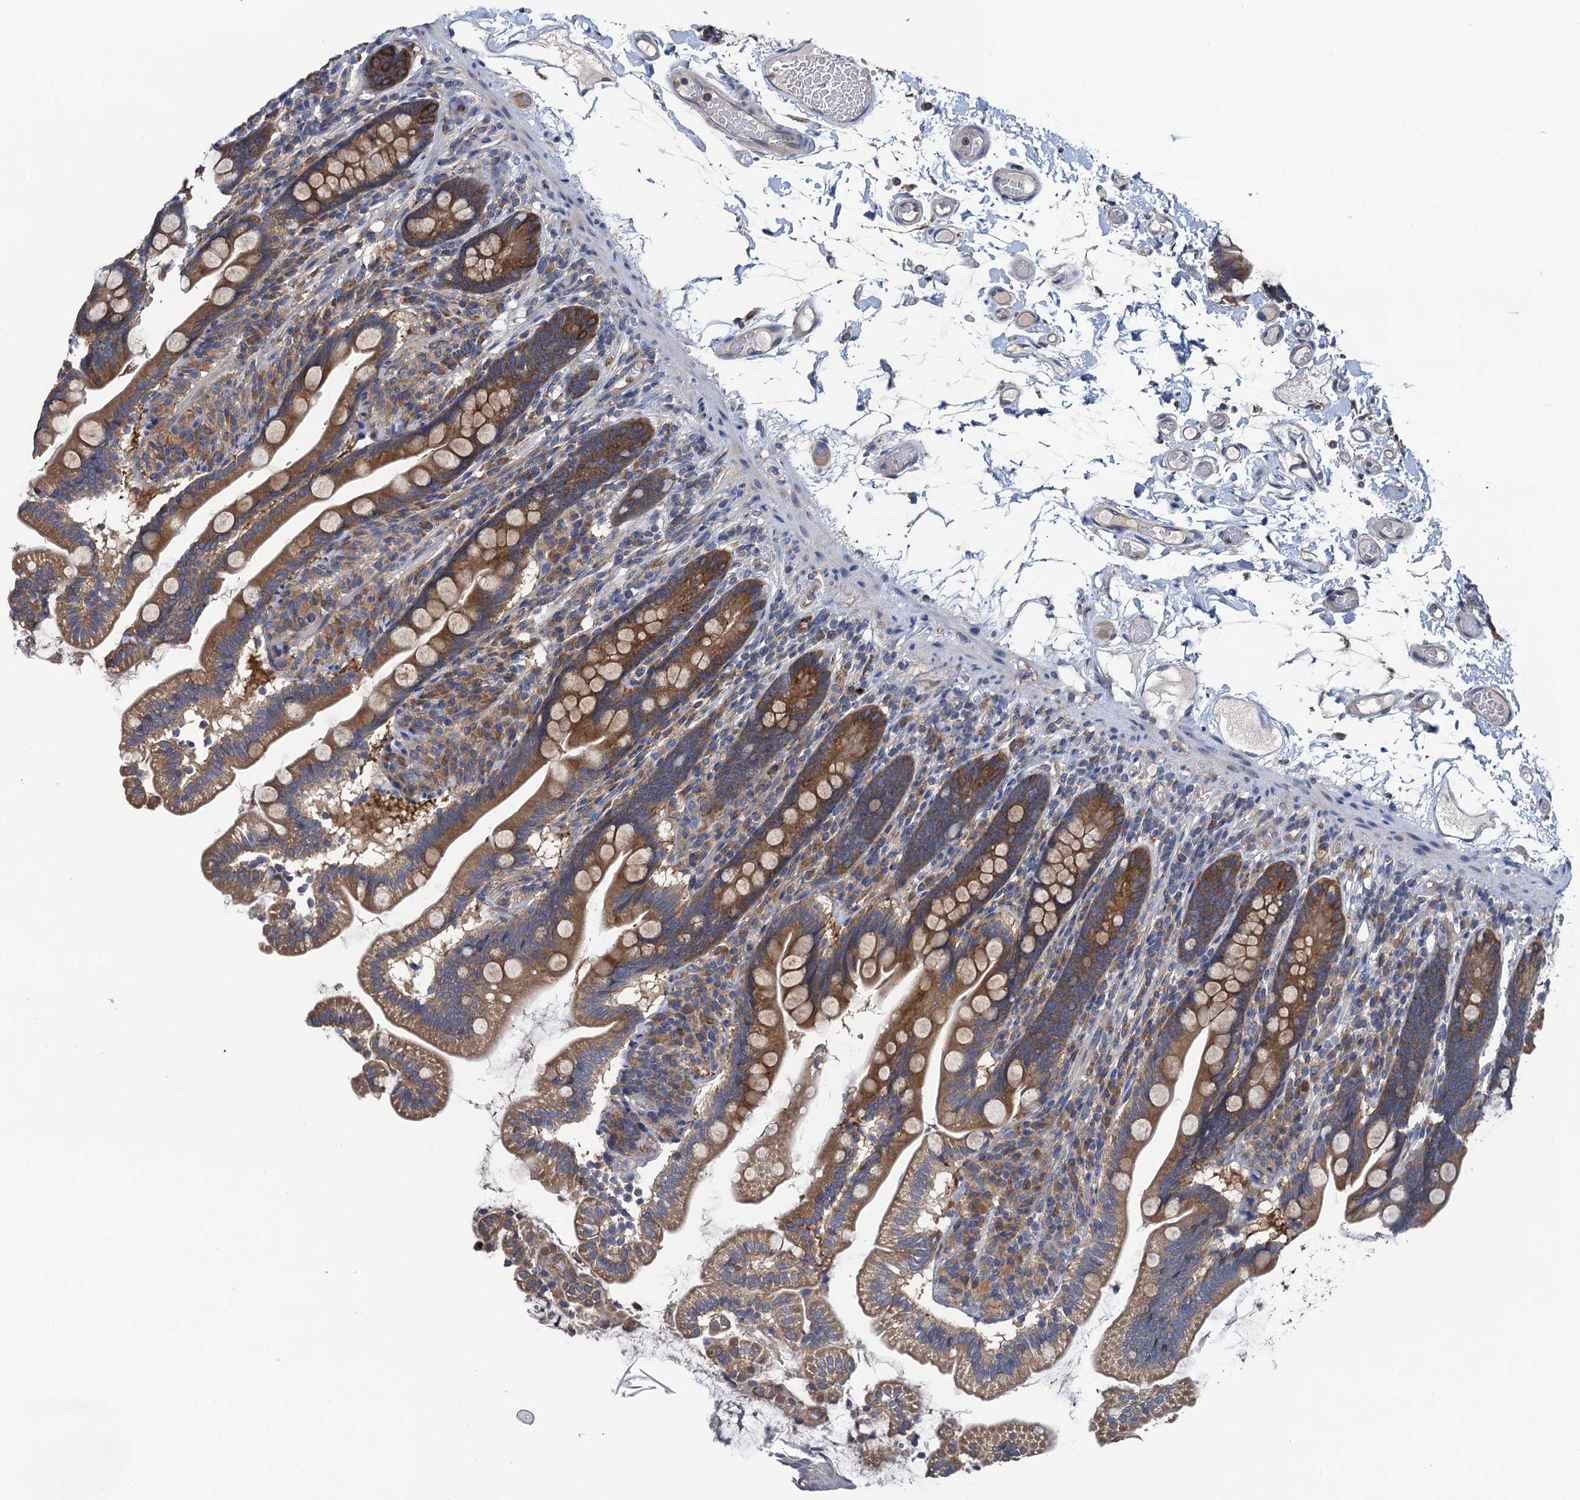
{"staining": {"intensity": "moderate", "quantity": "25%-75%", "location": "cytoplasmic/membranous"}, "tissue": "small intestine", "cell_type": "Glandular cells", "image_type": "normal", "snomed": [{"axis": "morphology", "description": "Normal tissue, NOS"}, {"axis": "topography", "description": "Small intestine"}], "caption": "Small intestine stained with DAB (3,3'-diaminobenzidine) IHC demonstrates medium levels of moderate cytoplasmic/membranous positivity in approximately 25%-75% of glandular cells. The staining was performed using DAB, with brown indicating positive protein expression. Nuclei are stained blue with hematoxylin.", "gene": "ADCY9", "patient": {"sex": "female", "age": 64}}